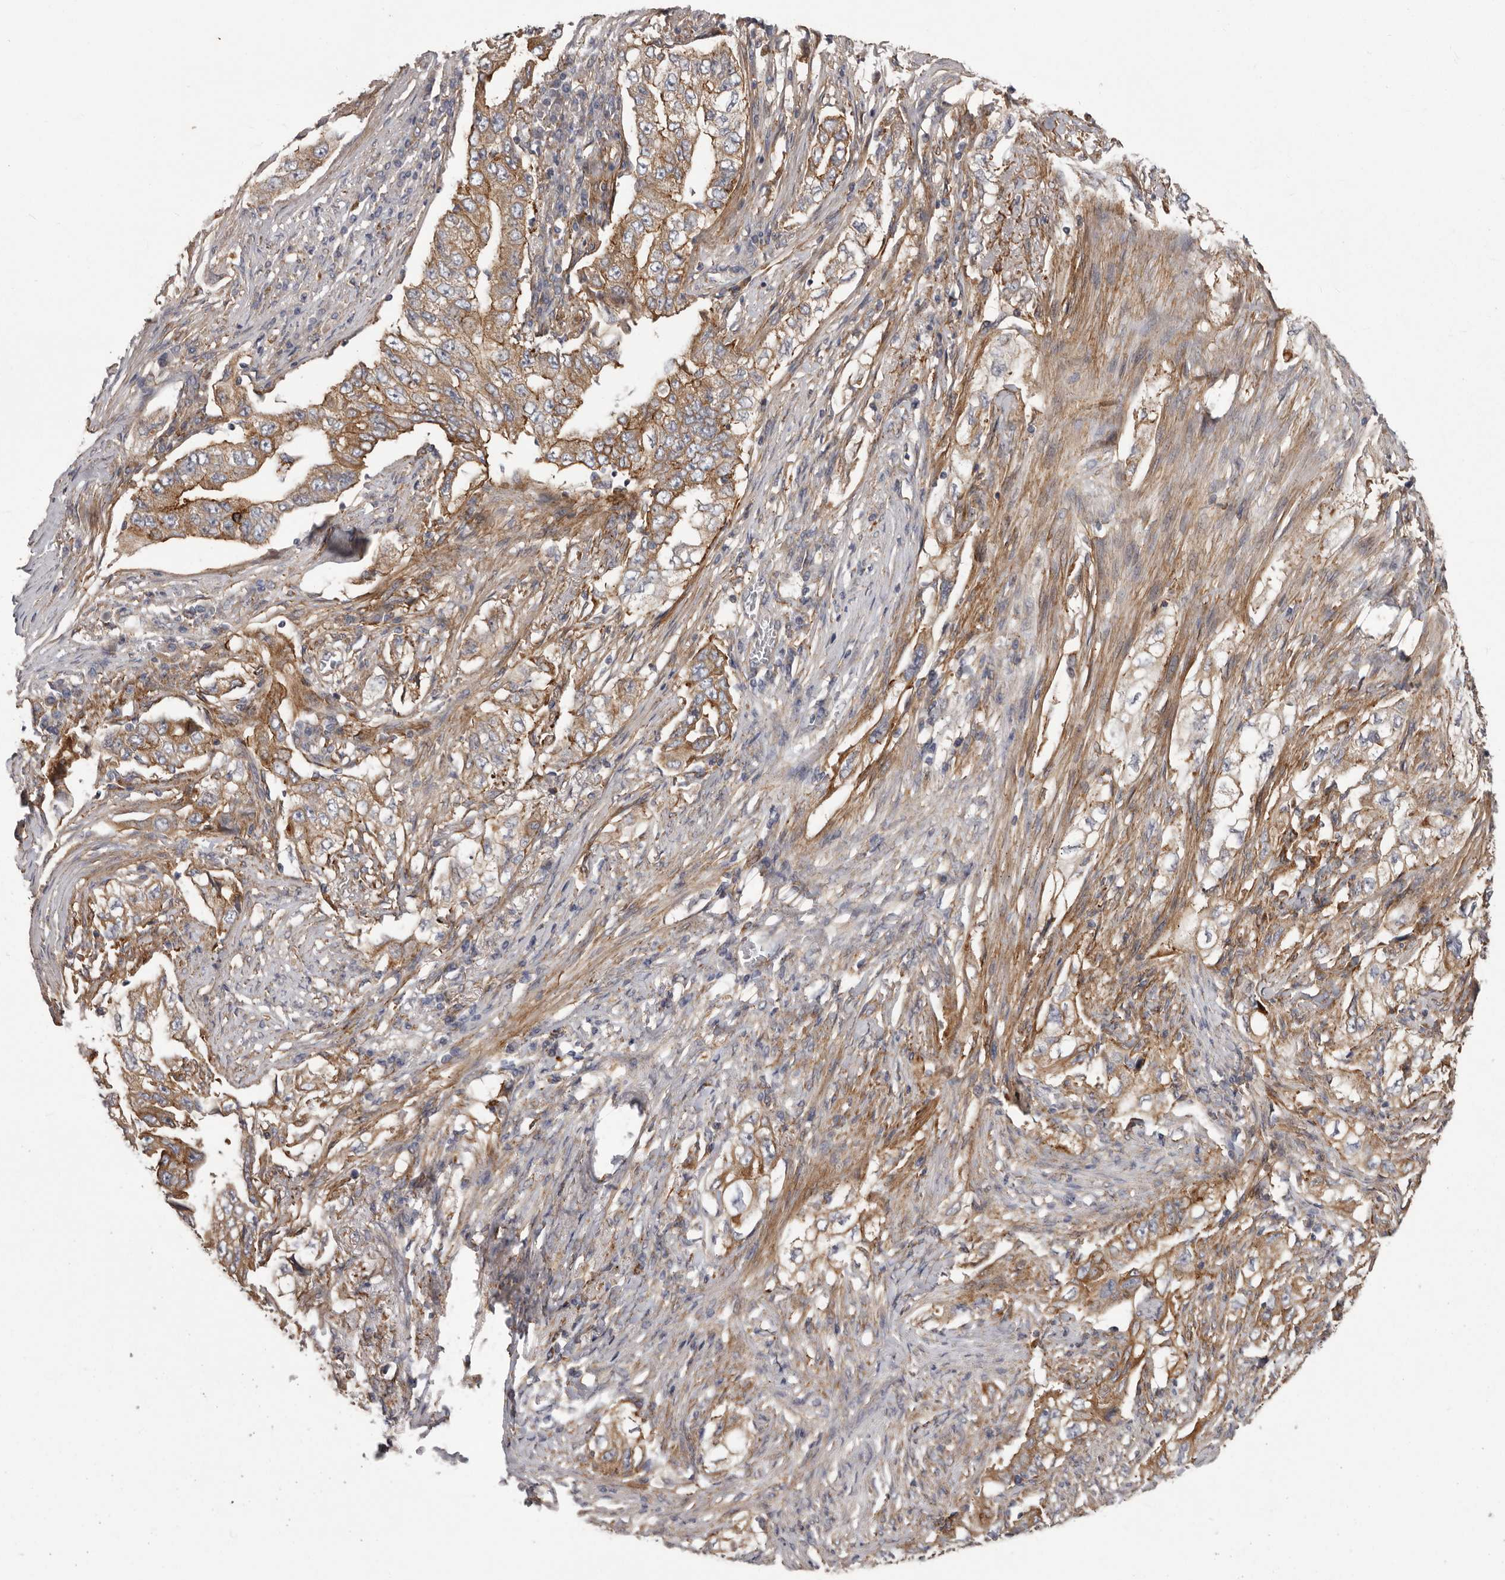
{"staining": {"intensity": "moderate", "quantity": ">75%", "location": "cytoplasmic/membranous"}, "tissue": "lung cancer", "cell_type": "Tumor cells", "image_type": "cancer", "snomed": [{"axis": "morphology", "description": "Adenocarcinoma, NOS"}, {"axis": "topography", "description": "Lung"}], "caption": "Protein positivity by IHC exhibits moderate cytoplasmic/membranous staining in approximately >75% of tumor cells in lung adenocarcinoma.", "gene": "ENAH", "patient": {"sex": "female", "age": 51}}